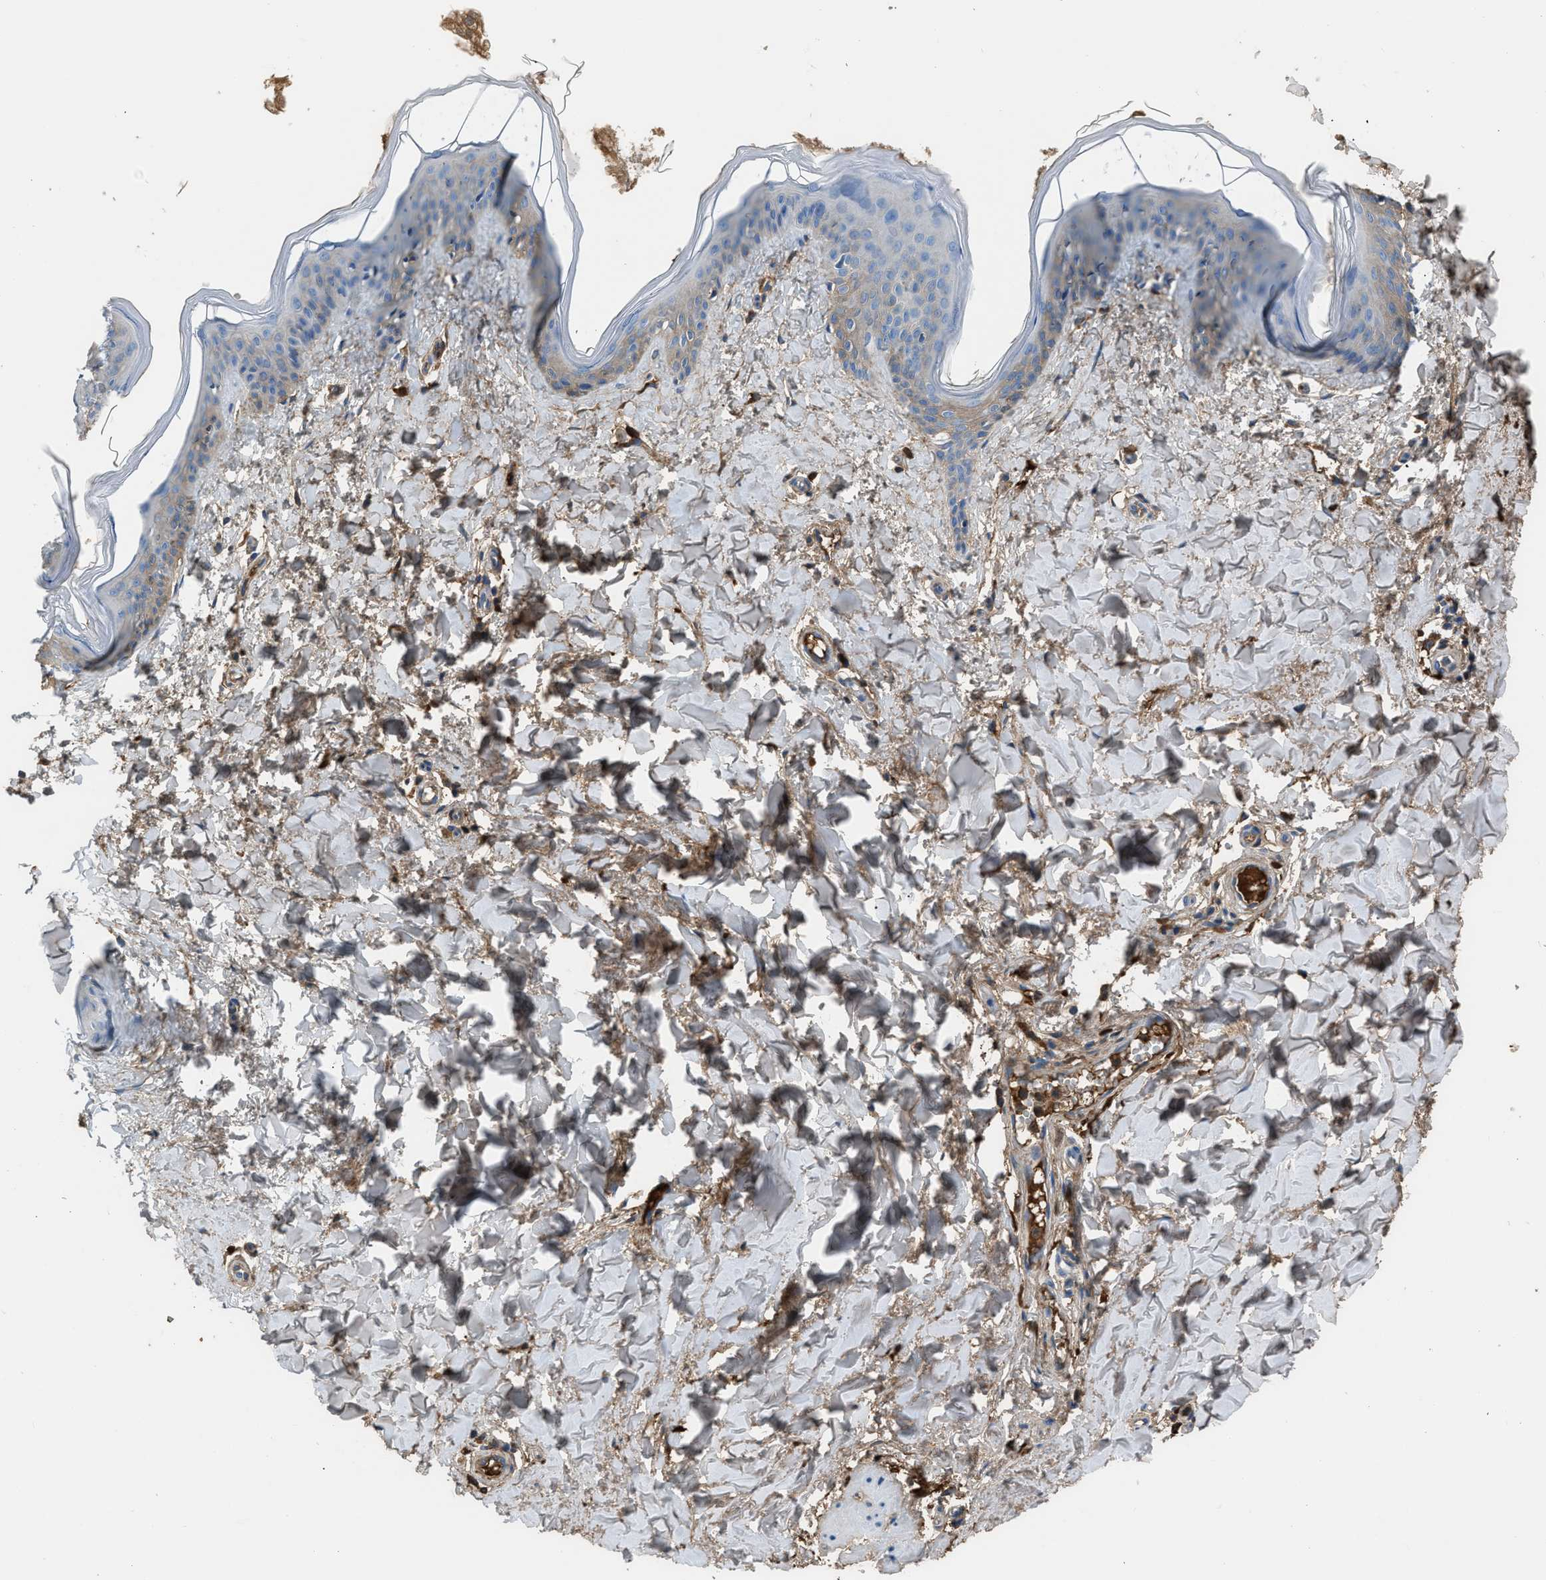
{"staining": {"intensity": "negative", "quantity": "none", "location": "none"}, "tissue": "skin", "cell_type": "Fibroblasts", "image_type": "normal", "snomed": [{"axis": "morphology", "description": "Normal tissue, NOS"}, {"axis": "topography", "description": "Skin"}], "caption": "Immunohistochemical staining of unremarkable human skin reveals no significant staining in fibroblasts. (DAB immunohistochemistry (IHC) with hematoxylin counter stain).", "gene": "STC1", "patient": {"sex": "female", "age": 17}}